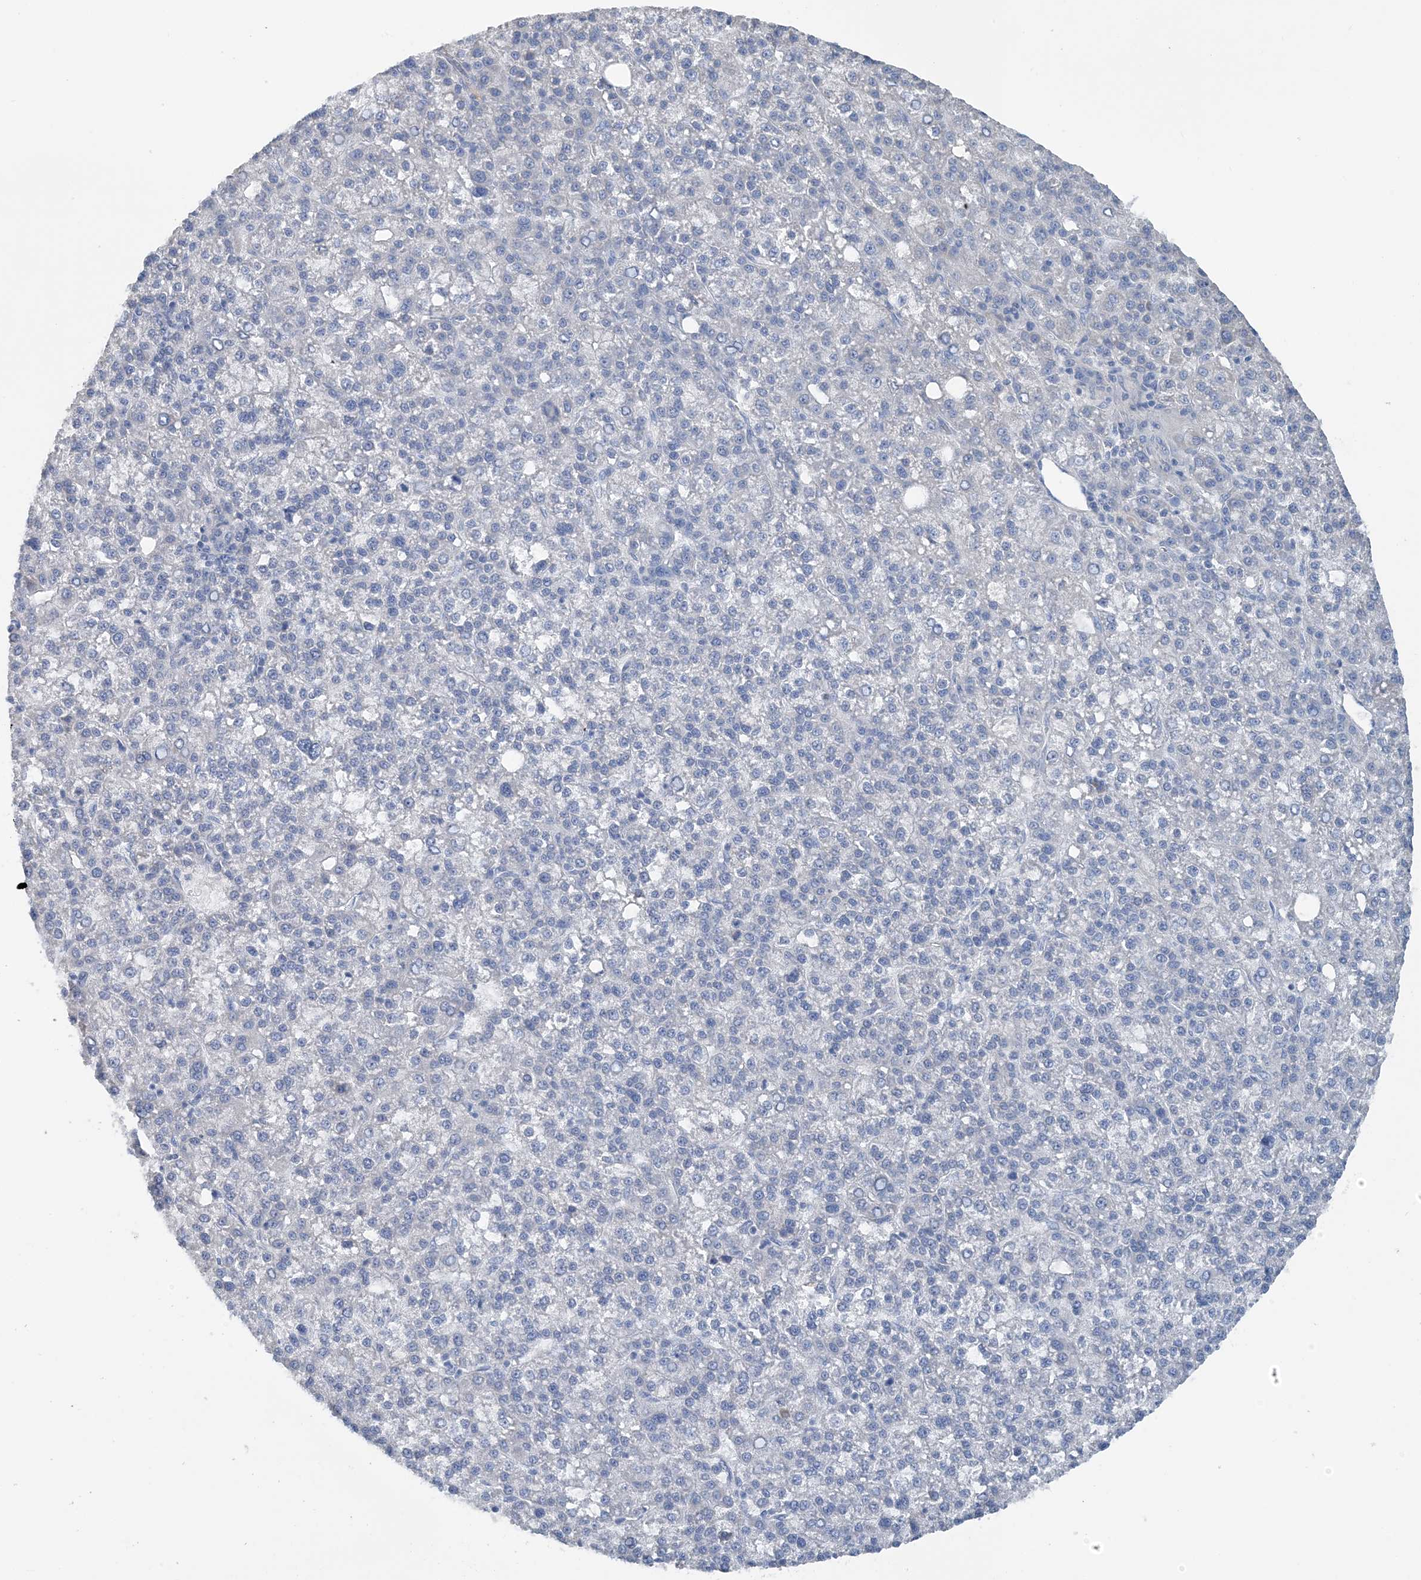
{"staining": {"intensity": "negative", "quantity": "none", "location": "none"}, "tissue": "liver cancer", "cell_type": "Tumor cells", "image_type": "cancer", "snomed": [{"axis": "morphology", "description": "Carcinoma, Hepatocellular, NOS"}, {"axis": "topography", "description": "Liver"}], "caption": "This histopathology image is of liver cancer stained with immunohistochemistry (IHC) to label a protein in brown with the nuclei are counter-stained blue. There is no staining in tumor cells. Brightfield microscopy of IHC stained with DAB (brown) and hematoxylin (blue), captured at high magnification.", "gene": "CTRL", "patient": {"sex": "female", "age": 58}}